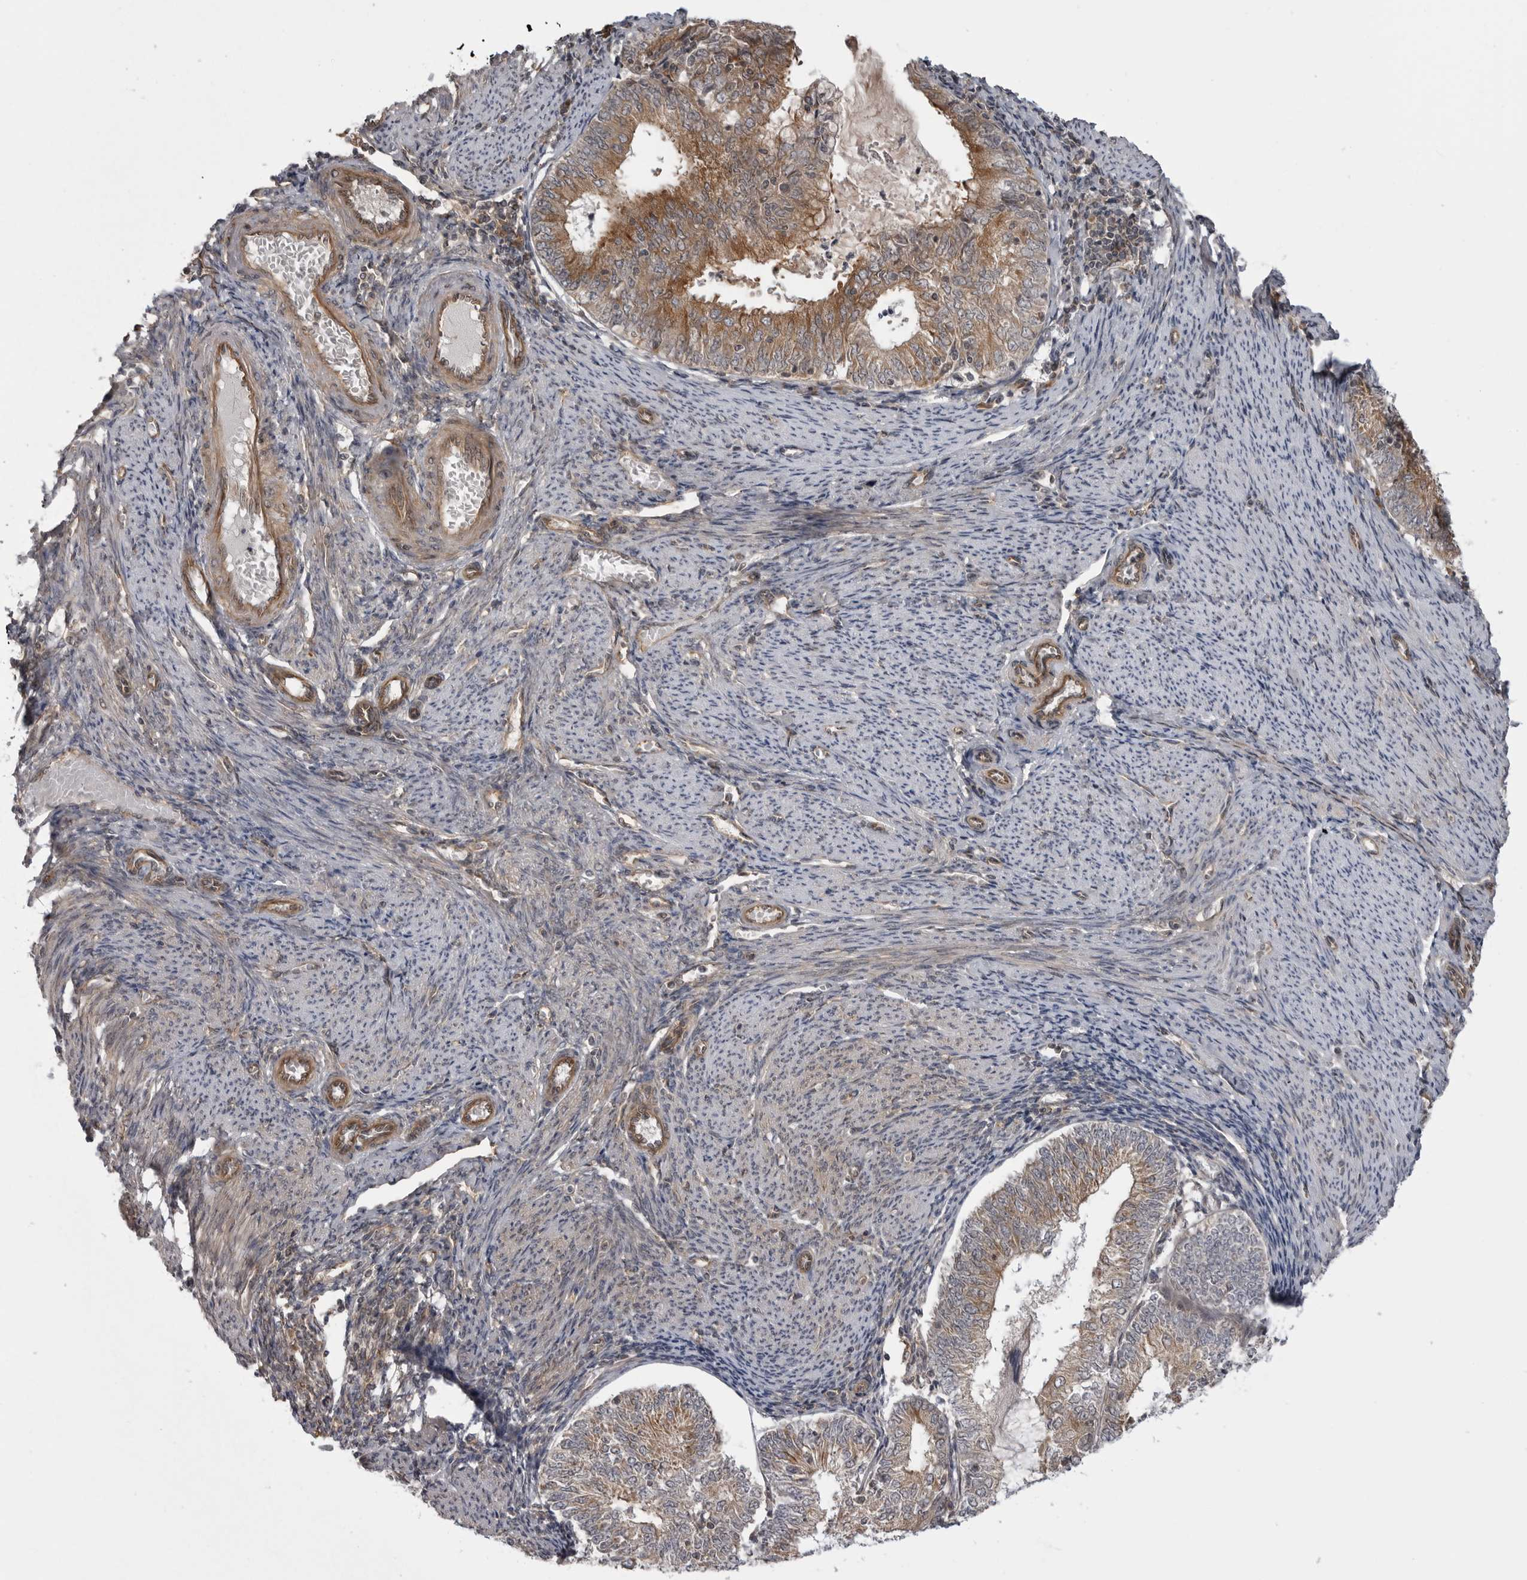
{"staining": {"intensity": "moderate", "quantity": ">75%", "location": "cytoplasmic/membranous"}, "tissue": "endometrial cancer", "cell_type": "Tumor cells", "image_type": "cancer", "snomed": [{"axis": "morphology", "description": "Adenocarcinoma, NOS"}, {"axis": "topography", "description": "Endometrium"}], "caption": "Immunohistochemical staining of endometrial cancer shows medium levels of moderate cytoplasmic/membranous positivity in about >75% of tumor cells.", "gene": "LRRC45", "patient": {"sex": "female", "age": 57}}